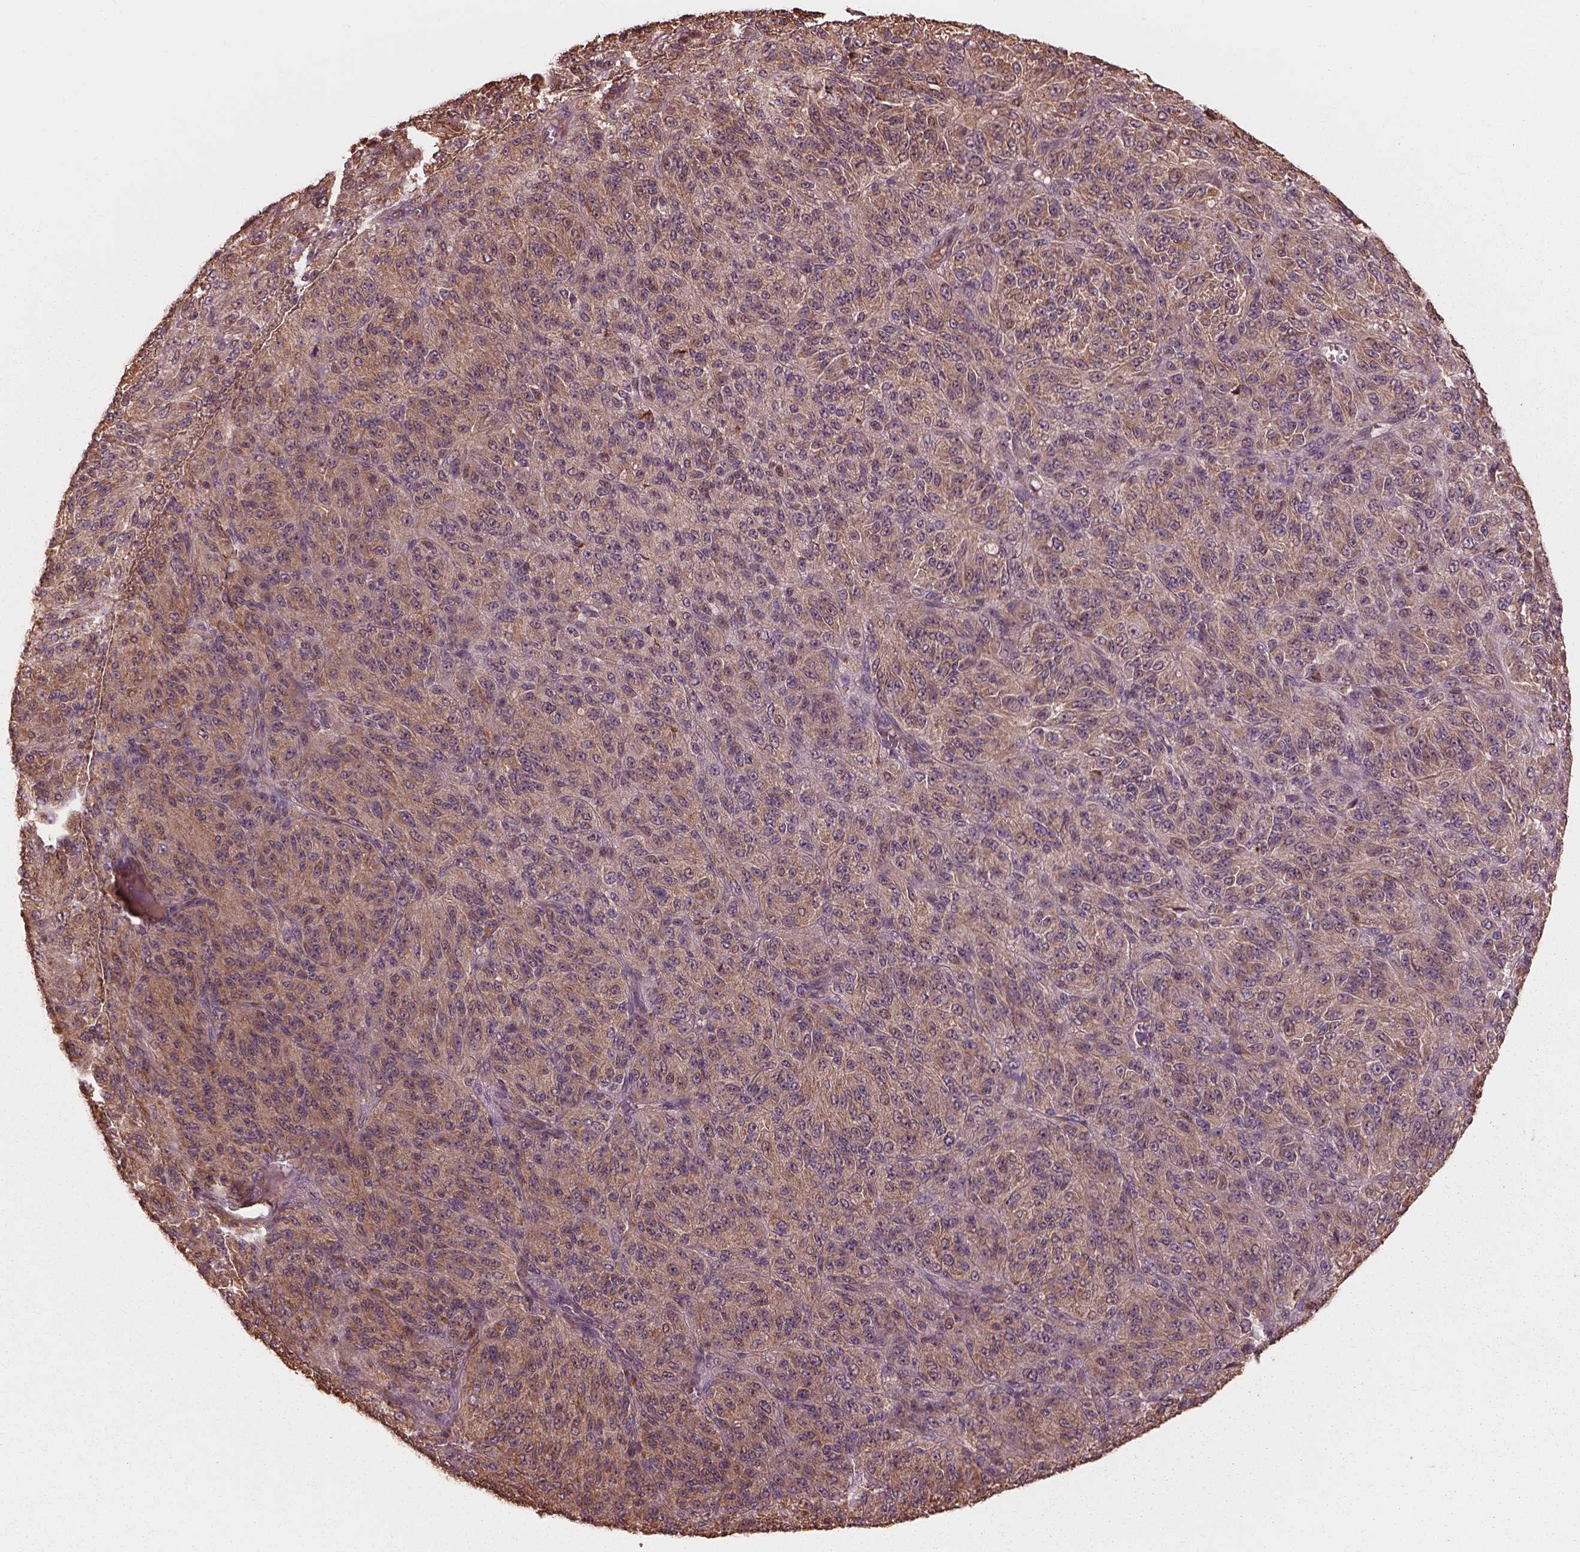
{"staining": {"intensity": "moderate", "quantity": "25%-75%", "location": "cytoplasmic/membranous"}, "tissue": "melanoma", "cell_type": "Tumor cells", "image_type": "cancer", "snomed": [{"axis": "morphology", "description": "Malignant melanoma, Metastatic site"}, {"axis": "topography", "description": "Brain"}], "caption": "A medium amount of moderate cytoplasmic/membranous expression is identified in approximately 25%-75% of tumor cells in melanoma tissue.", "gene": "METTL4", "patient": {"sex": "female", "age": 56}}